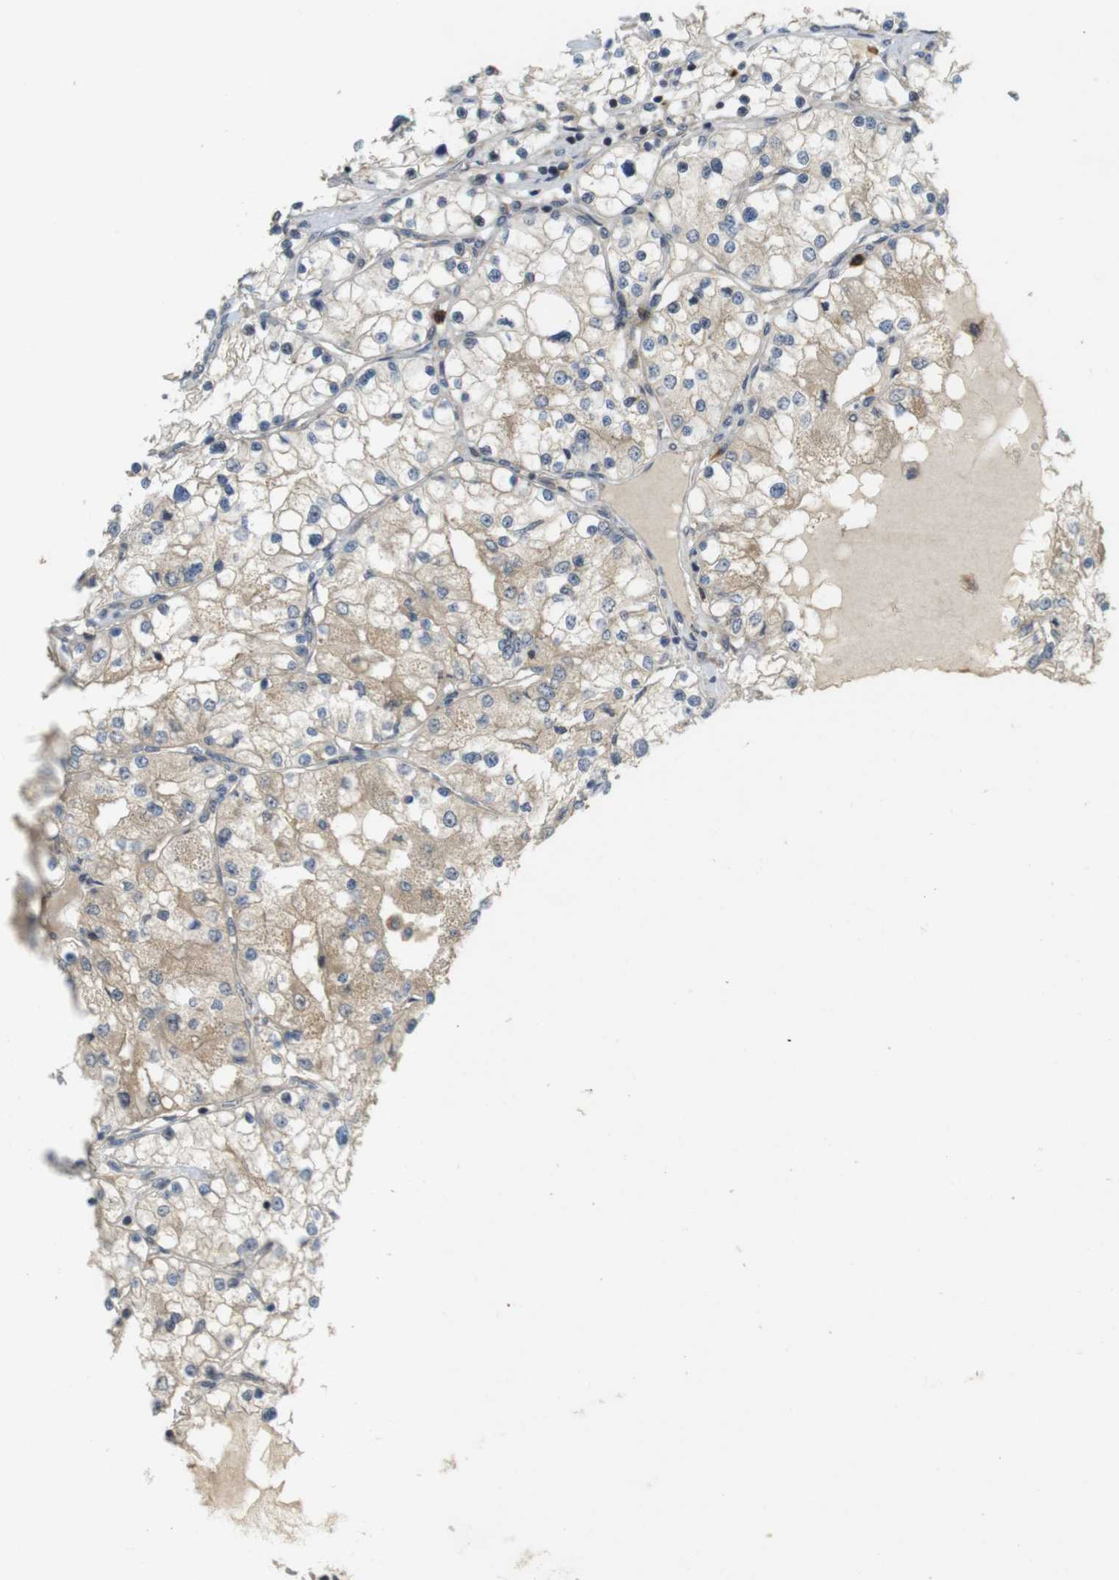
{"staining": {"intensity": "weak", "quantity": "25%-75%", "location": "cytoplasmic/membranous"}, "tissue": "renal cancer", "cell_type": "Tumor cells", "image_type": "cancer", "snomed": [{"axis": "morphology", "description": "Adenocarcinoma, NOS"}, {"axis": "topography", "description": "Kidney"}], "caption": "Human renal adenocarcinoma stained with a brown dye displays weak cytoplasmic/membranous positive positivity in approximately 25%-75% of tumor cells.", "gene": "TMX3", "patient": {"sex": "male", "age": 68}}